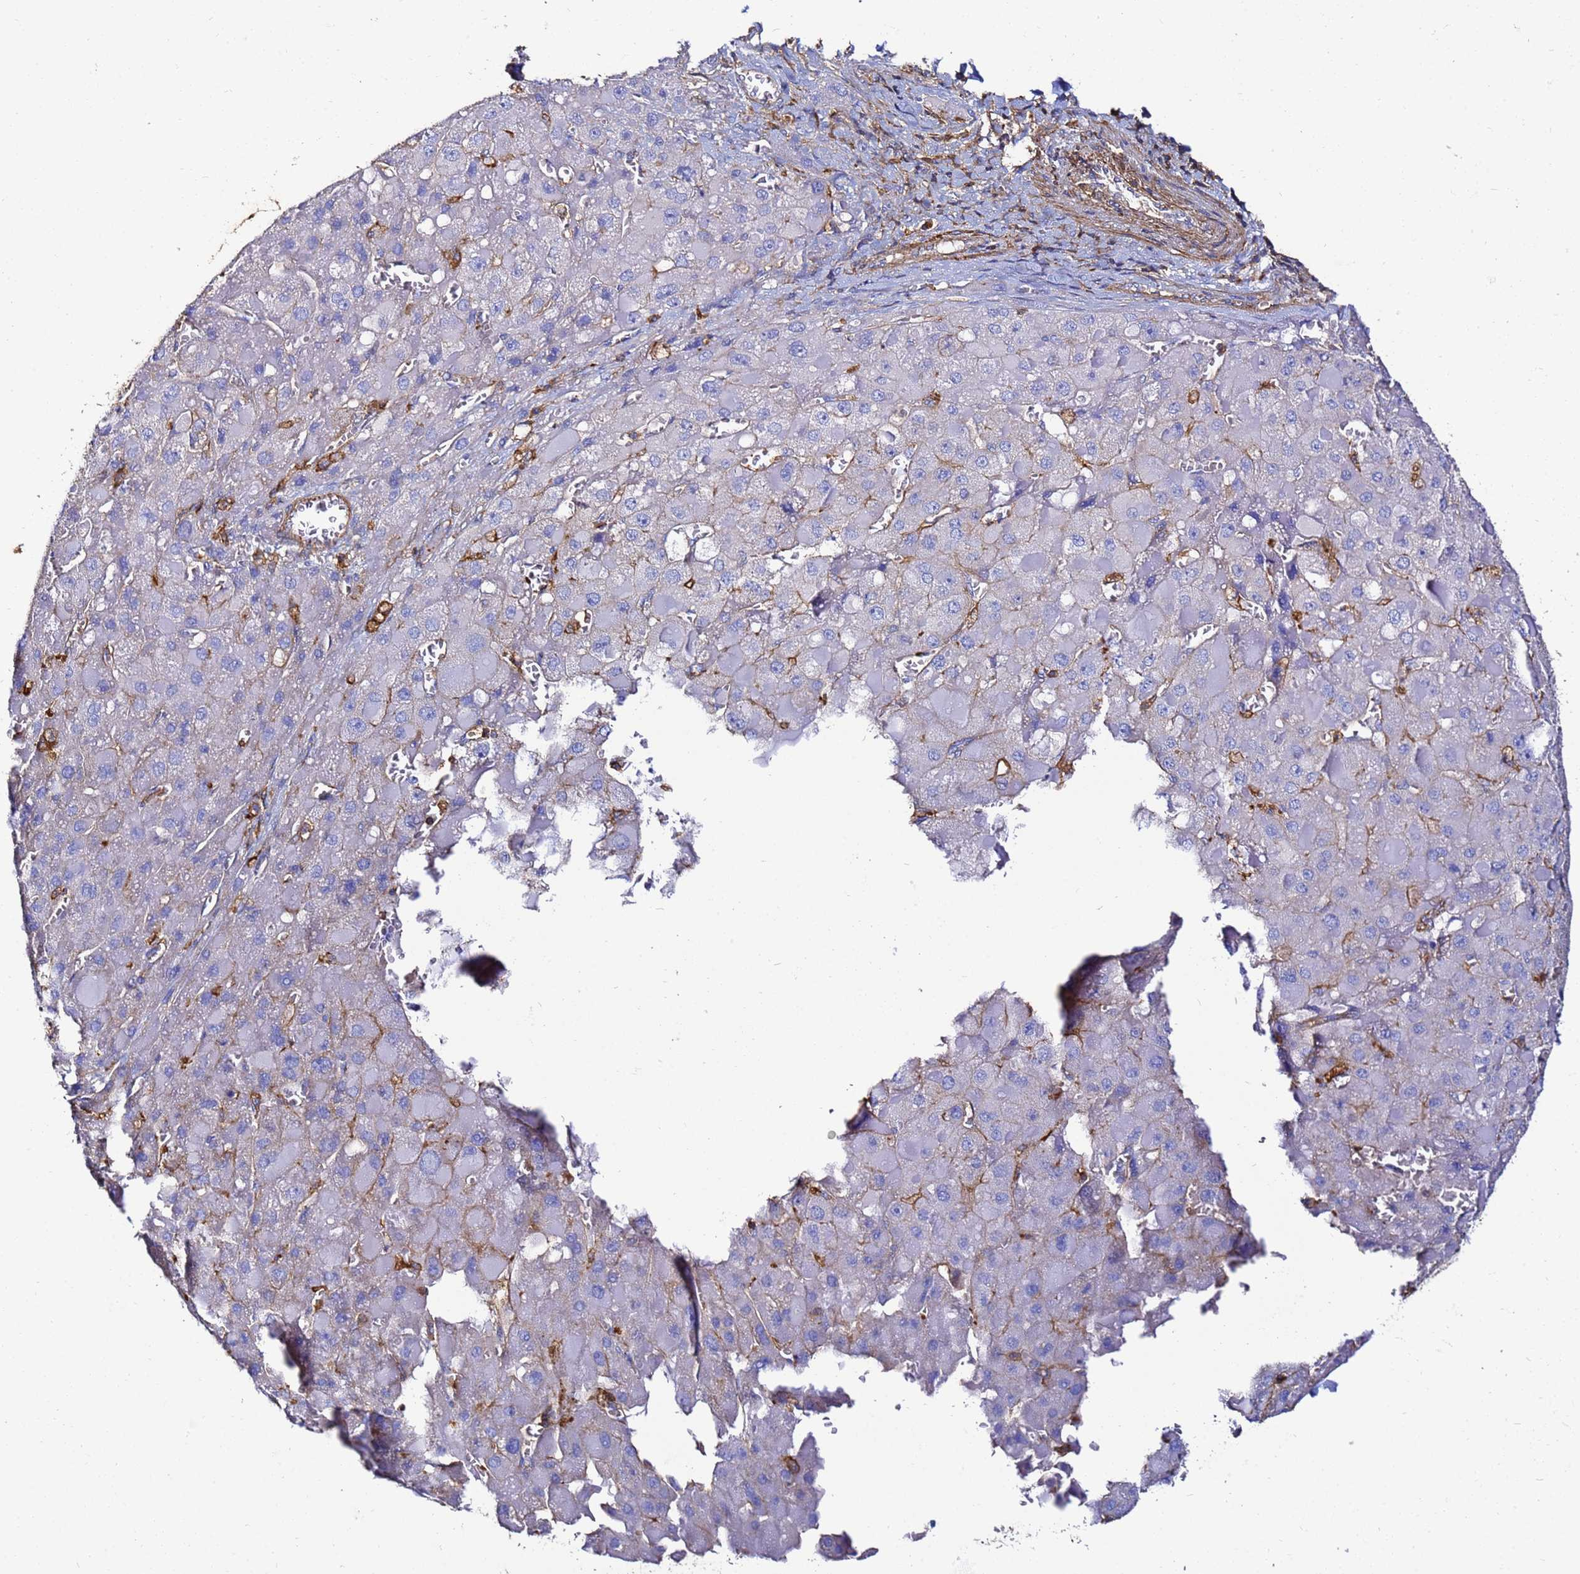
{"staining": {"intensity": "negative", "quantity": "none", "location": "none"}, "tissue": "liver cancer", "cell_type": "Tumor cells", "image_type": "cancer", "snomed": [{"axis": "morphology", "description": "Carcinoma, Hepatocellular, NOS"}, {"axis": "topography", "description": "Liver"}], "caption": "Human liver cancer stained for a protein using immunohistochemistry (IHC) exhibits no positivity in tumor cells.", "gene": "ACTB", "patient": {"sex": "female", "age": 73}}